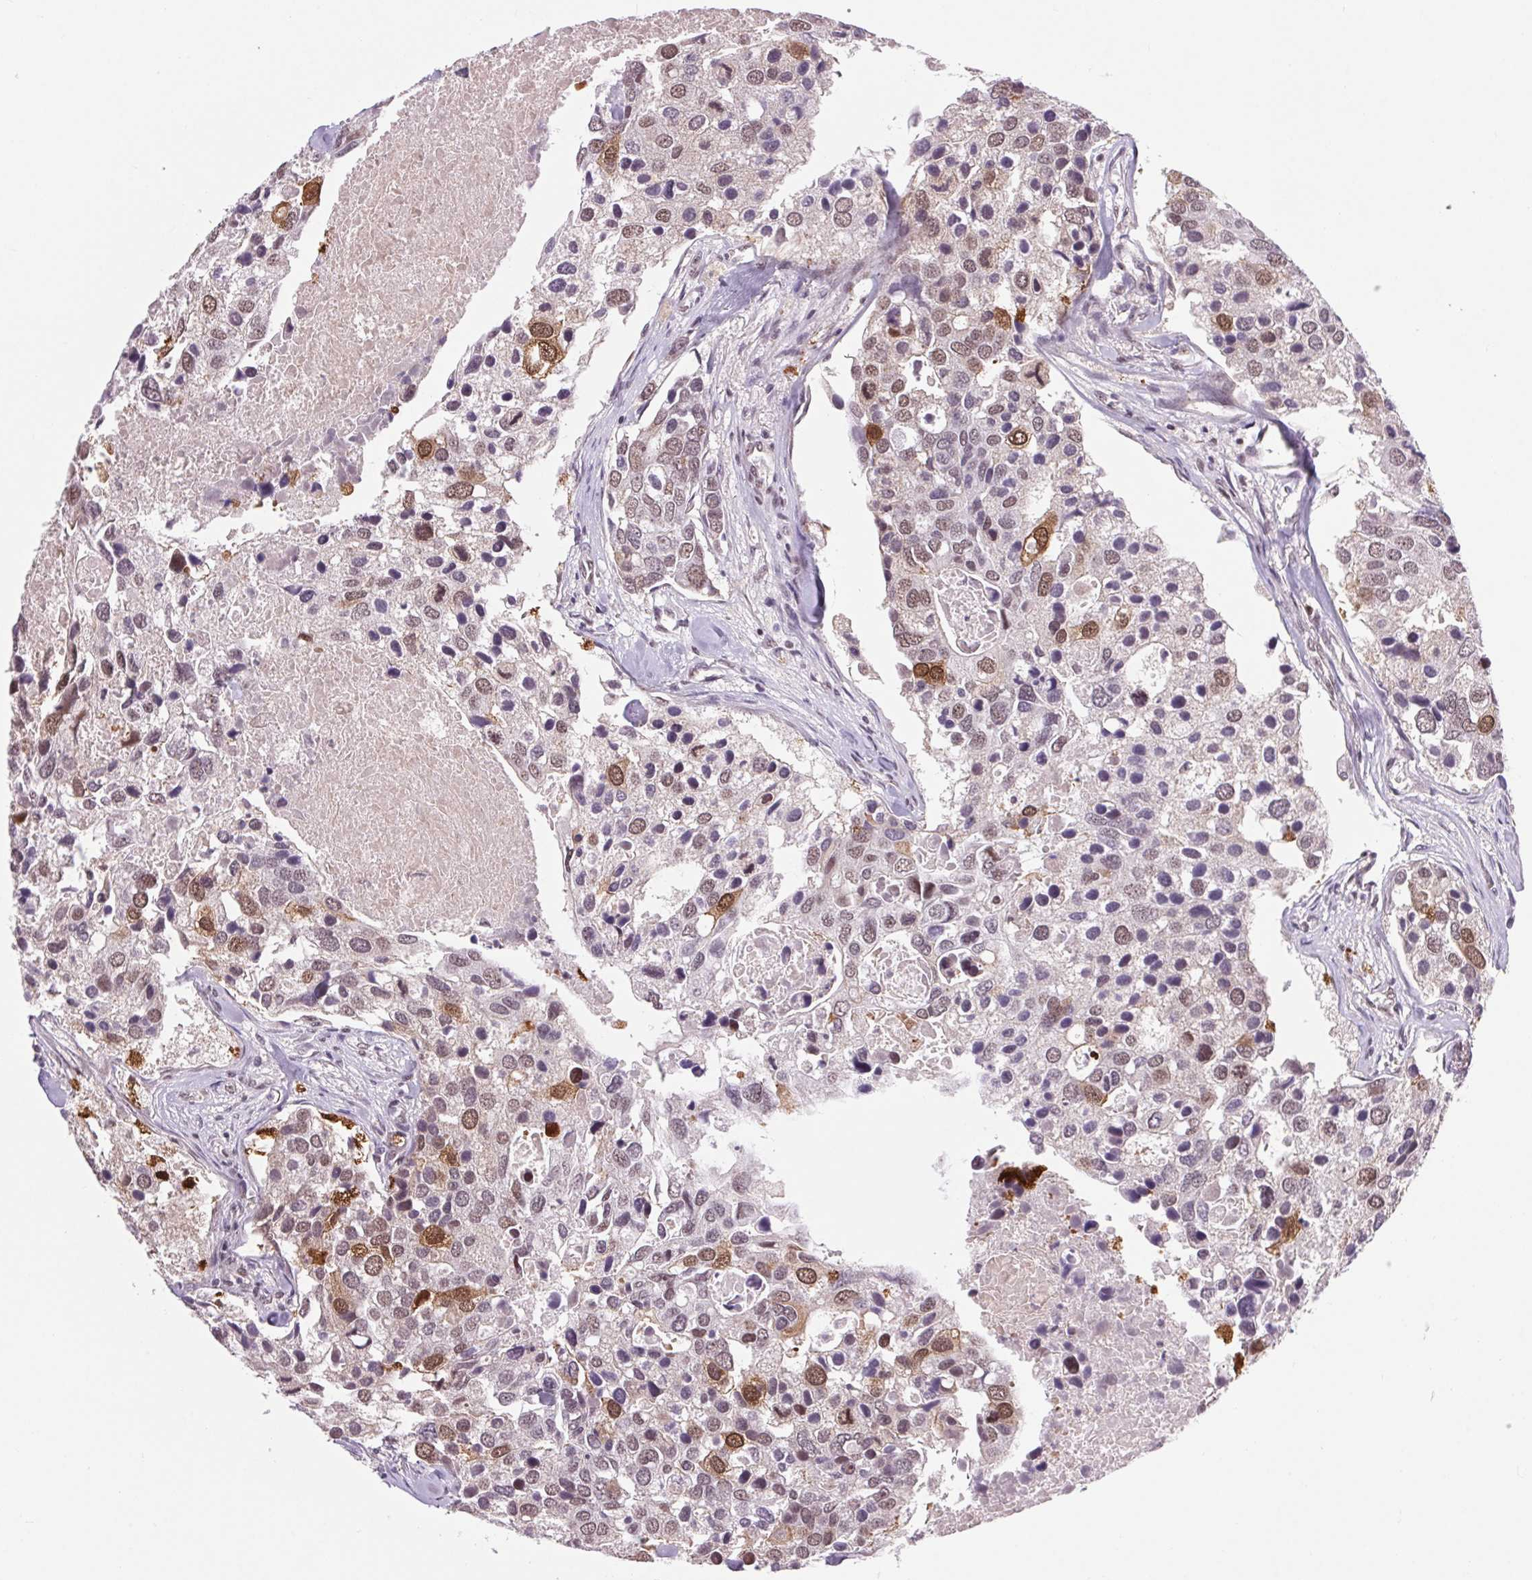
{"staining": {"intensity": "moderate", "quantity": "25%-75%", "location": "nuclear"}, "tissue": "breast cancer", "cell_type": "Tumor cells", "image_type": "cancer", "snomed": [{"axis": "morphology", "description": "Duct carcinoma"}, {"axis": "topography", "description": "Breast"}], "caption": "Tumor cells display medium levels of moderate nuclear staining in approximately 25%-75% of cells in breast invasive ductal carcinoma.", "gene": "CD2BP2", "patient": {"sex": "female", "age": 83}}